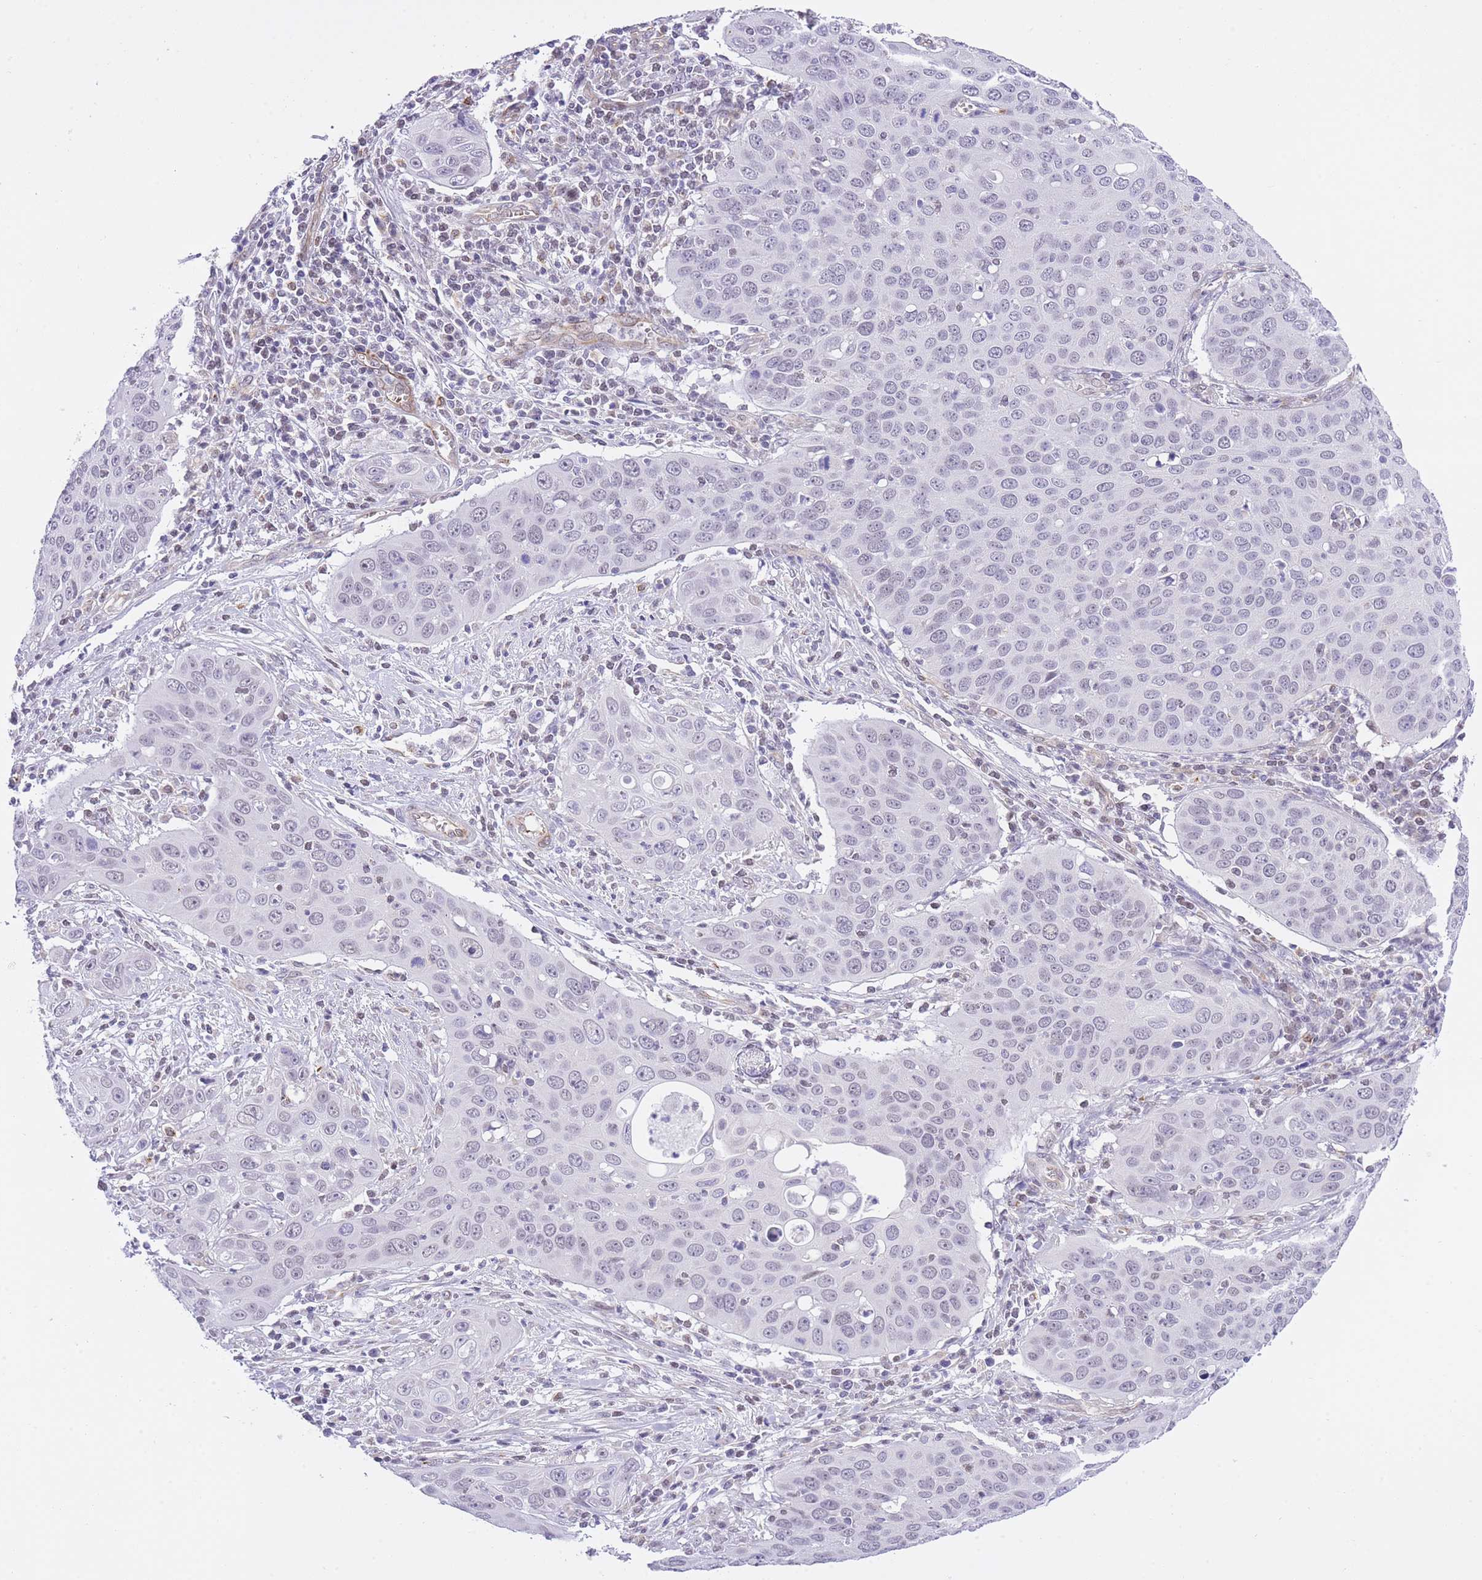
{"staining": {"intensity": "negative", "quantity": "none", "location": "none"}, "tissue": "cervical cancer", "cell_type": "Tumor cells", "image_type": "cancer", "snomed": [{"axis": "morphology", "description": "Squamous cell carcinoma, NOS"}, {"axis": "topography", "description": "Cervix"}], "caption": "Immunohistochemistry (IHC) image of neoplastic tissue: squamous cell carcinoma (cervical) stained with DAB displays no significant protein staining in tumor cells.", "gene": "MEIOSIN", "patient": {"sex": "female", "age": 36}}